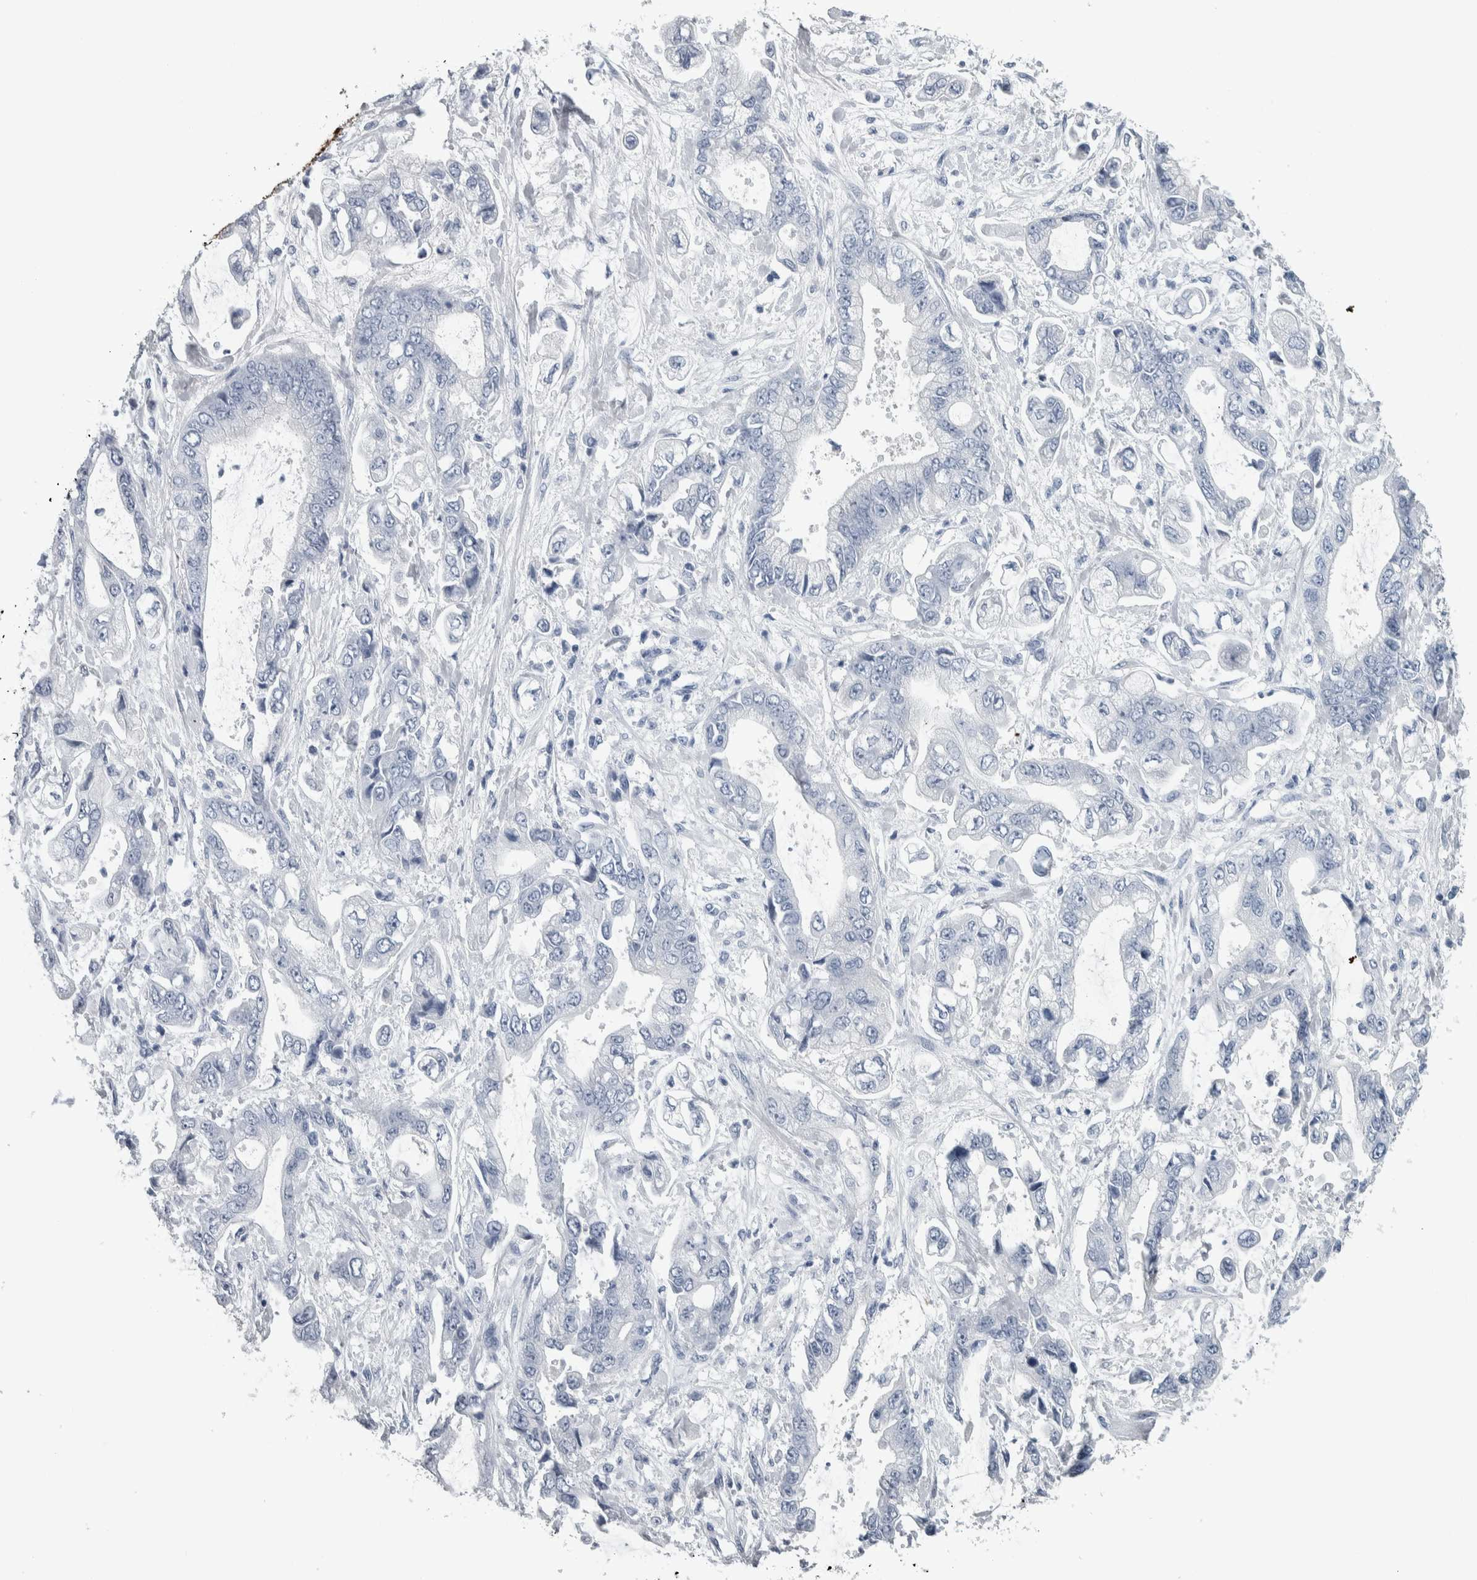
{"staining": {"intensity": "negative", "quantity": "none", "location": "none"}, "tissue": "stomach cancer", "cell_type": "Tumor cells", "image_type": "cancer", "snomed": [{"axis": "morphology", "description": "Normal tissue, NOS"}, {"axis": "morphology", "description": "Adenocarcinoma, NOS"}, {"axis": "topography", "description": "Stomach"}], "caption": "Human stomach cancer (adenocarcinoma) stained for a protein using IHC displays no positivity in tumor cells.", "gene": "CDH17", "patient": {"sex": "male", "age": 62}}